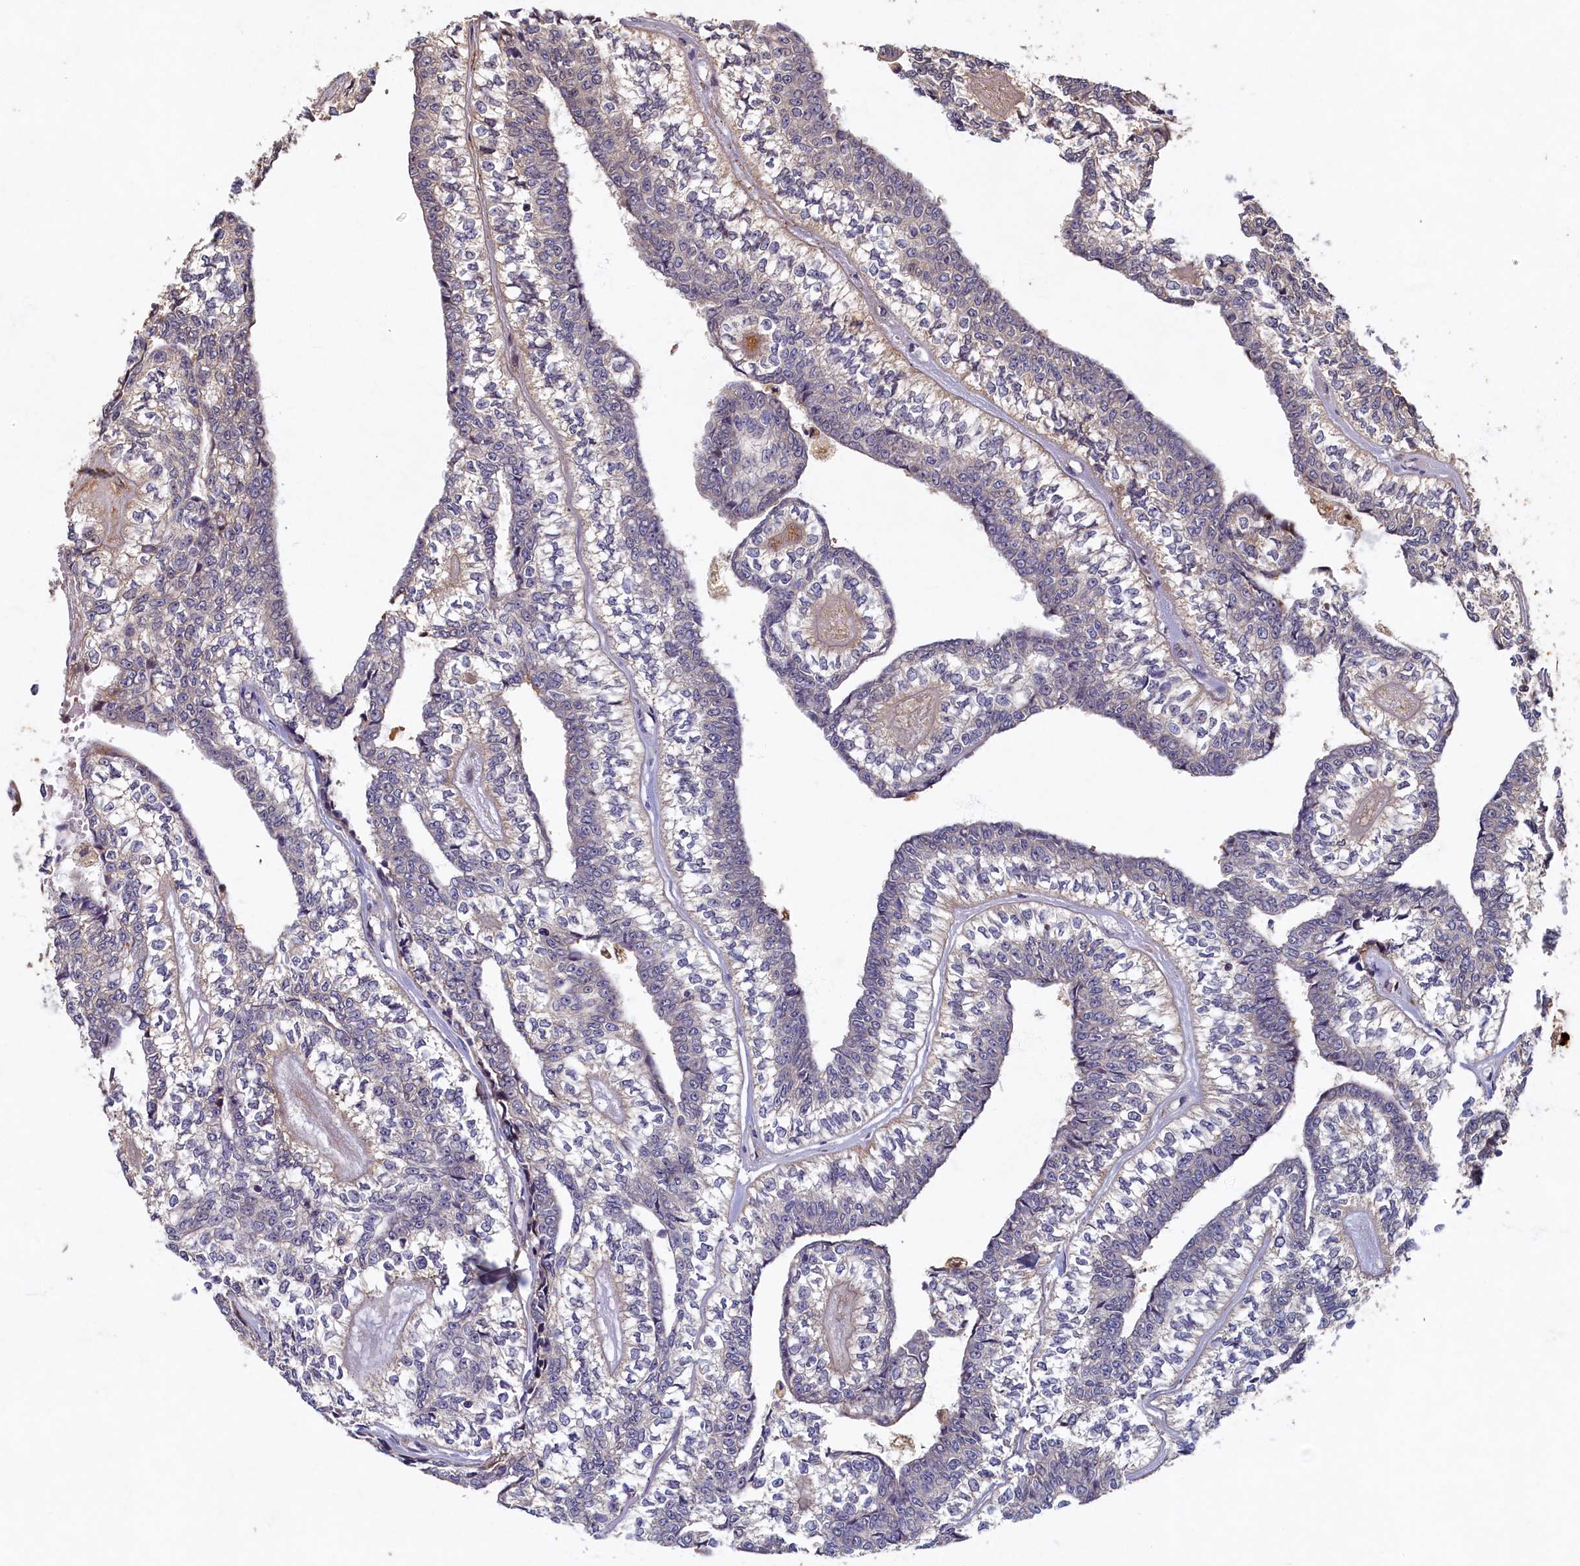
{"staining": {"intensity": "negative", "quantity": "none", "location": "none"}, "tissue": "head and neck cancer", "cell_type": "Tumor cells", "image_type": "cancer", "snomed": [{"axis": "morphology", "description": "Adenocarcinoma, NOS"}, {"axis": "topography", "description": "Head-Neck"}], "caption": "This micrograph is of head and neck cancer stained with immunohistochemistry (IHC) to label a protein in brown with the nuclei are counter-stained blue. There is no expression in tumor cells.", "gene": "LCMT2", "patient": {"sex": "female", "age": 73}}